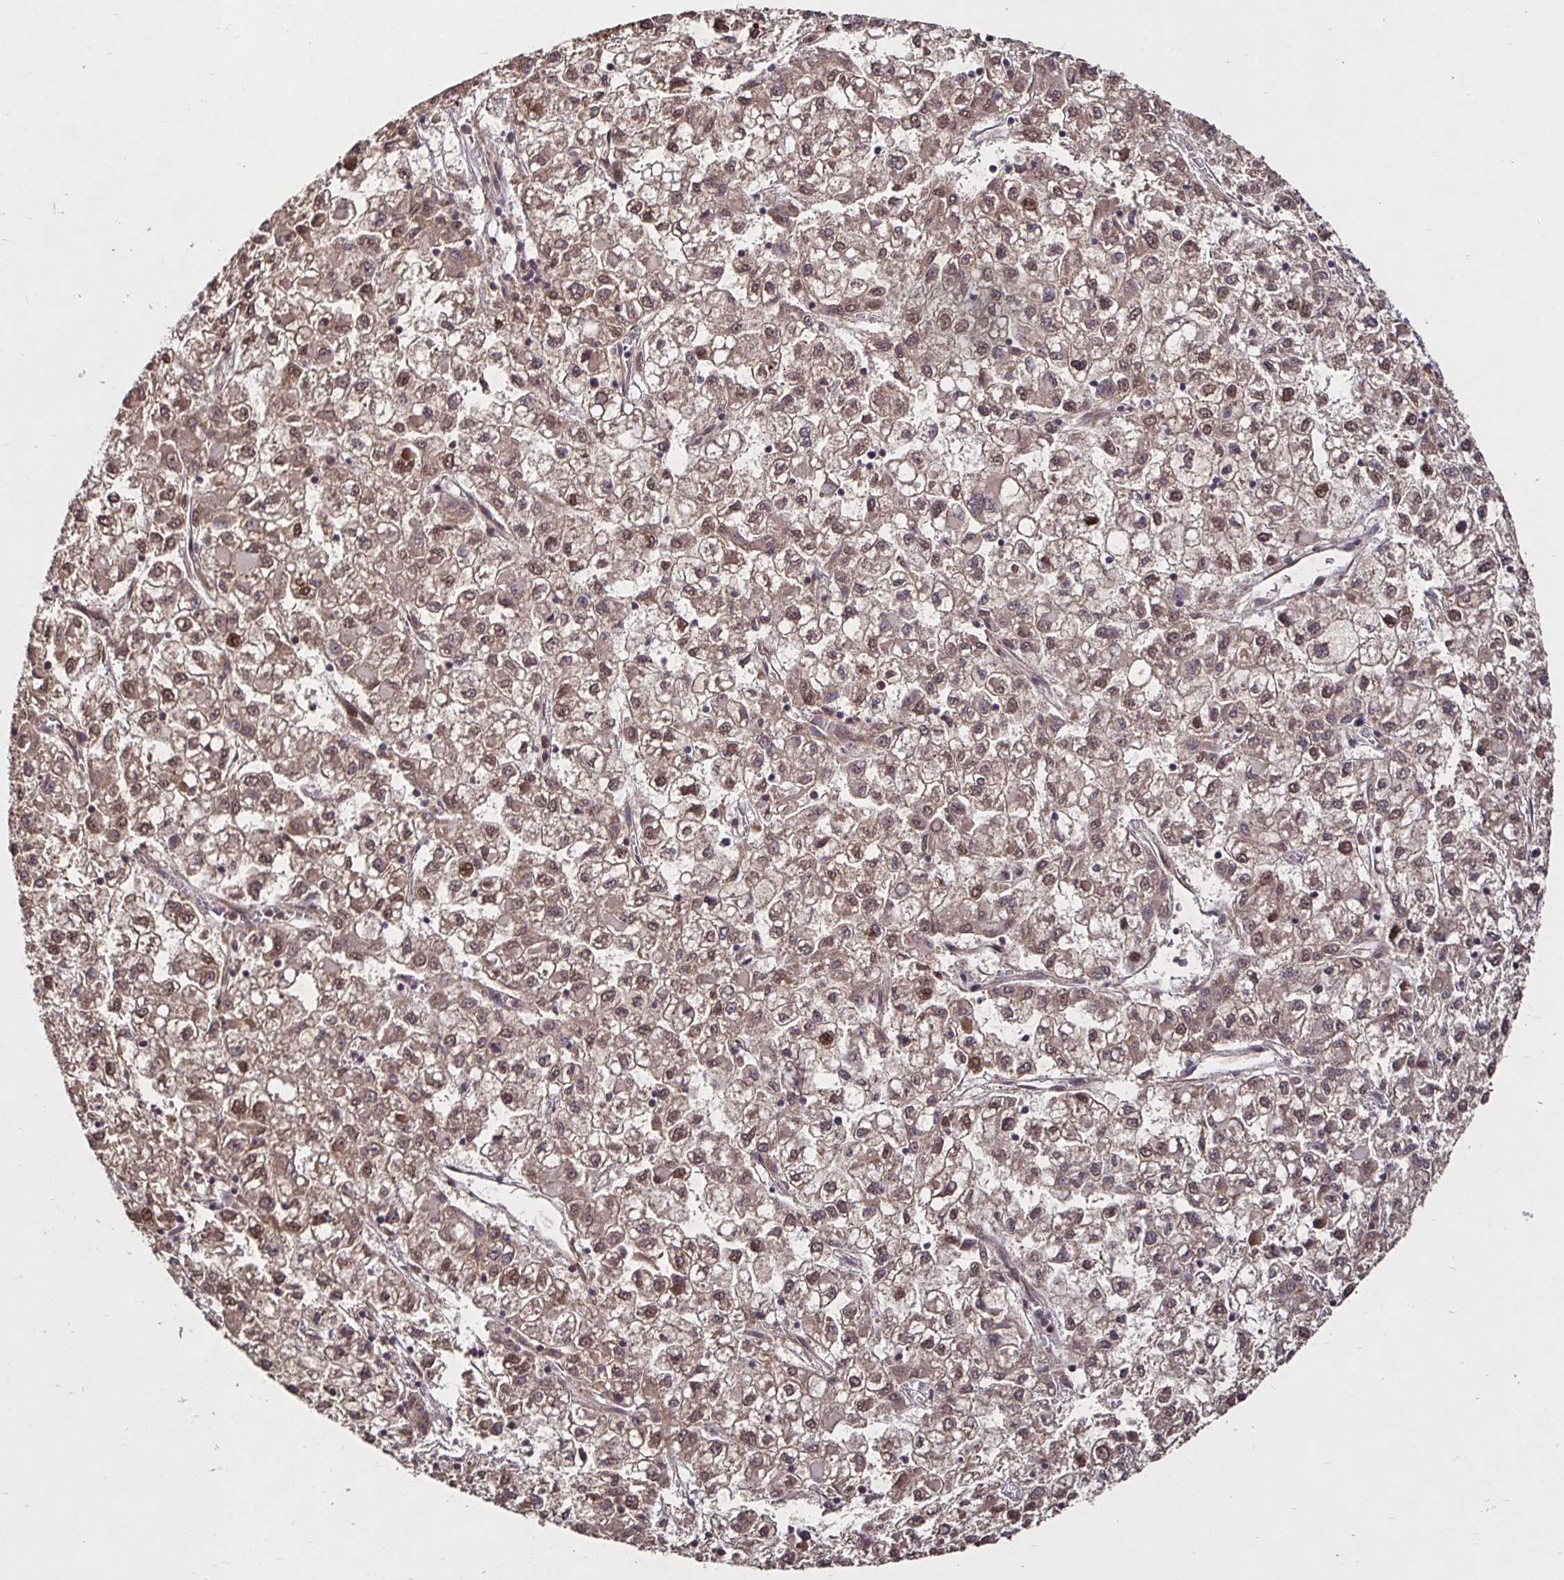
{"staining": {"intensity": "weak", "quantity": ">75%", "location": "cytoplasmic/membranous"}, "tissue": "liver cancer", "cell_type": "Tumor cells", "image_type": "cancer", "snomed": [{"axis": "morphology", "description": "Carcinoma, Hepatocellular, NOS"}, {"axis": "topography", "description": "Liver"}], "caption": "Immunohistochemical staining of liver cancer exhibits low levels of weak cytoplasmic/membranous positivity in approximately >75% of tumor cells.", "gene": "SMYD3", "patient": {"sex": "male", "age": 40}}